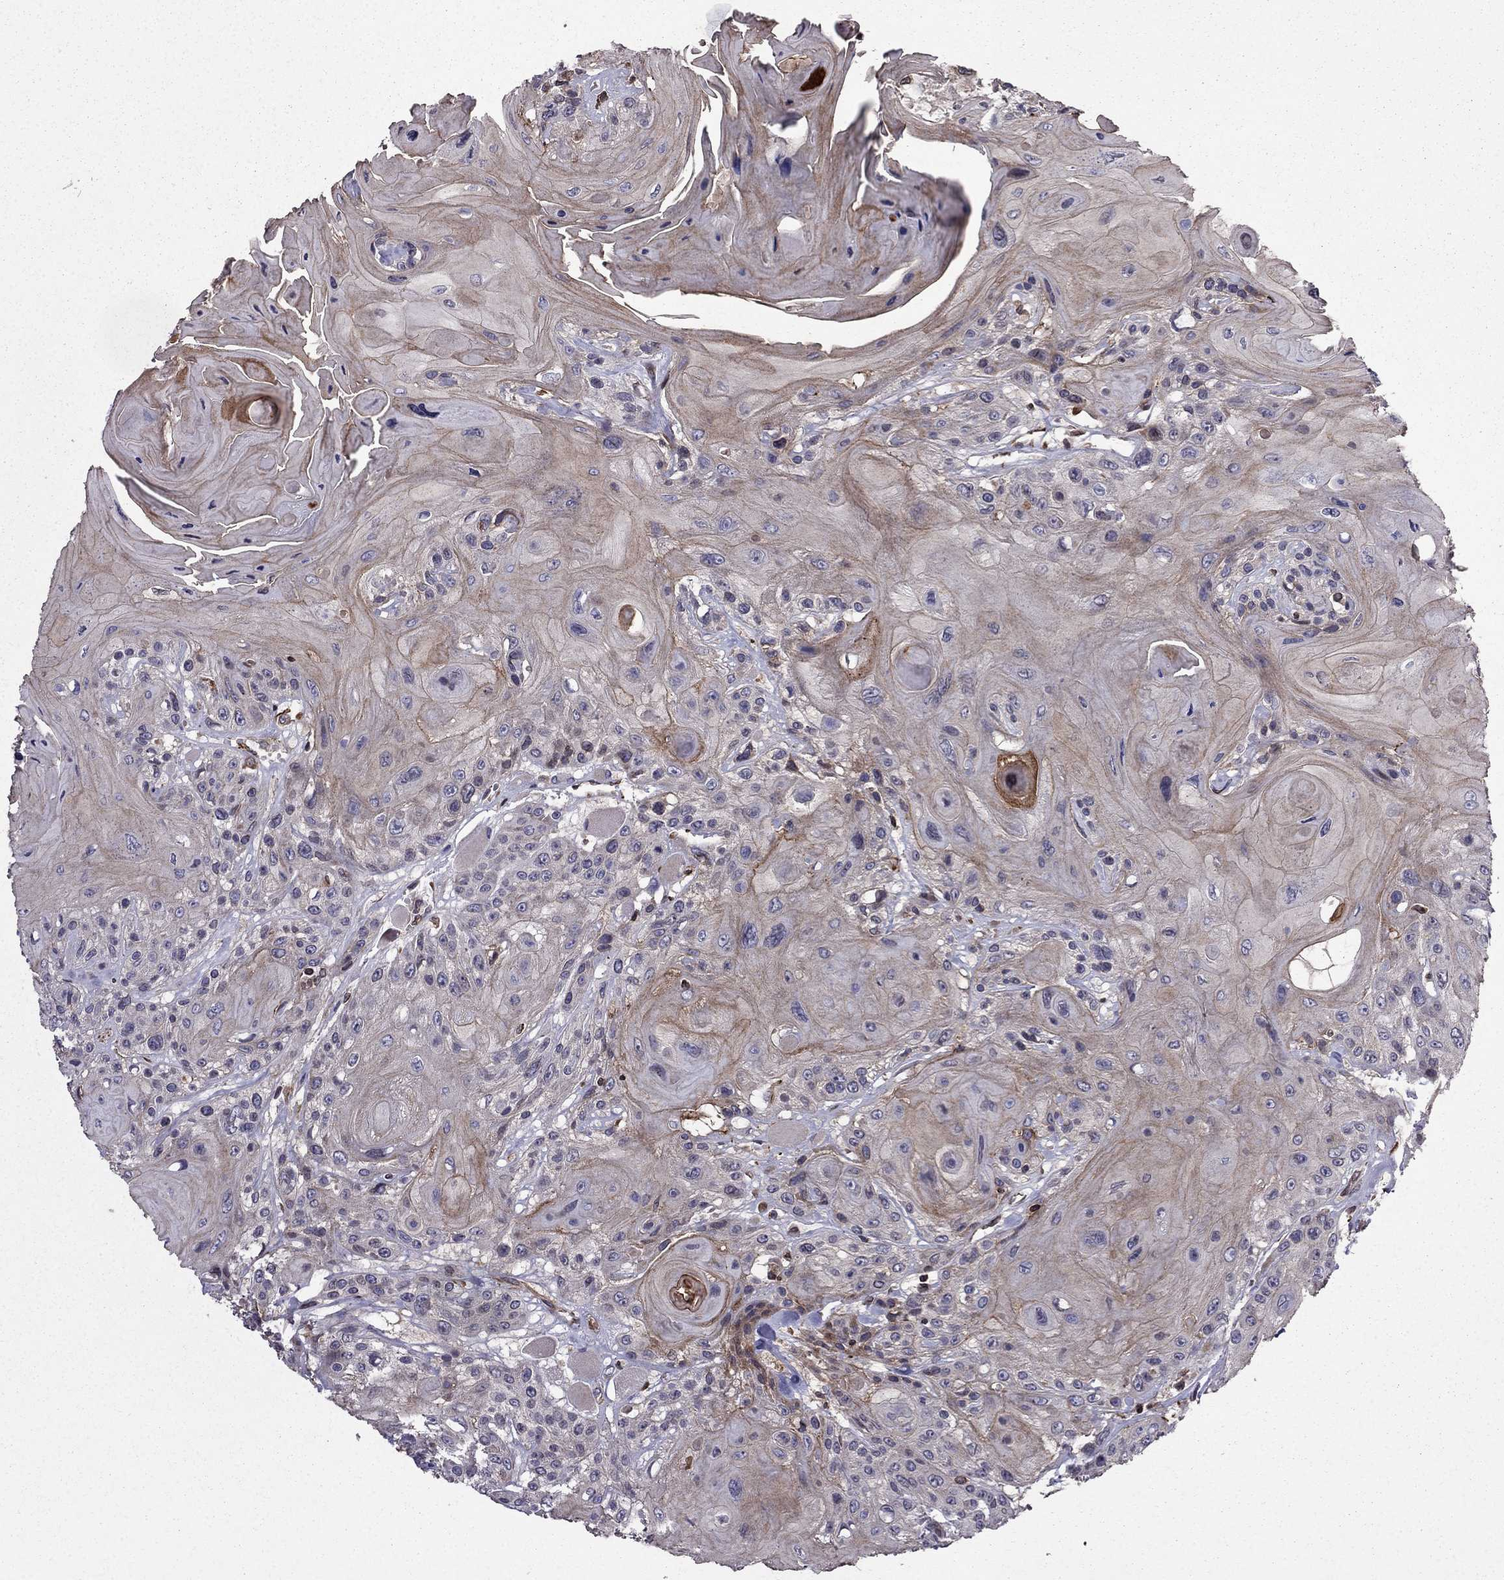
{"staining": {"intensity": "moderate", "quantity": "25%-75%", "location": "cytoplasmic/membranous"}, "tissue": "head and neck cancer", "cell_type": "Tumor cells", "image_type": "cancer", "snomed": [{"axis": "morphology", "description": "Squamous cell carcinoma, NOS"}, {"axis": "topography", "description": "Head-Neck"}], "caption": "A brown stain labels moderate cytoplasmic/membranous expression of a protein in human head and neck cancer (squamous cell carcinoma) tumor cells. The protein of interest is shown in brown color, while the nuclei are stained blue.", "gene": "CDC42BPA", "patient": {"sex": "female", "age": 59}}